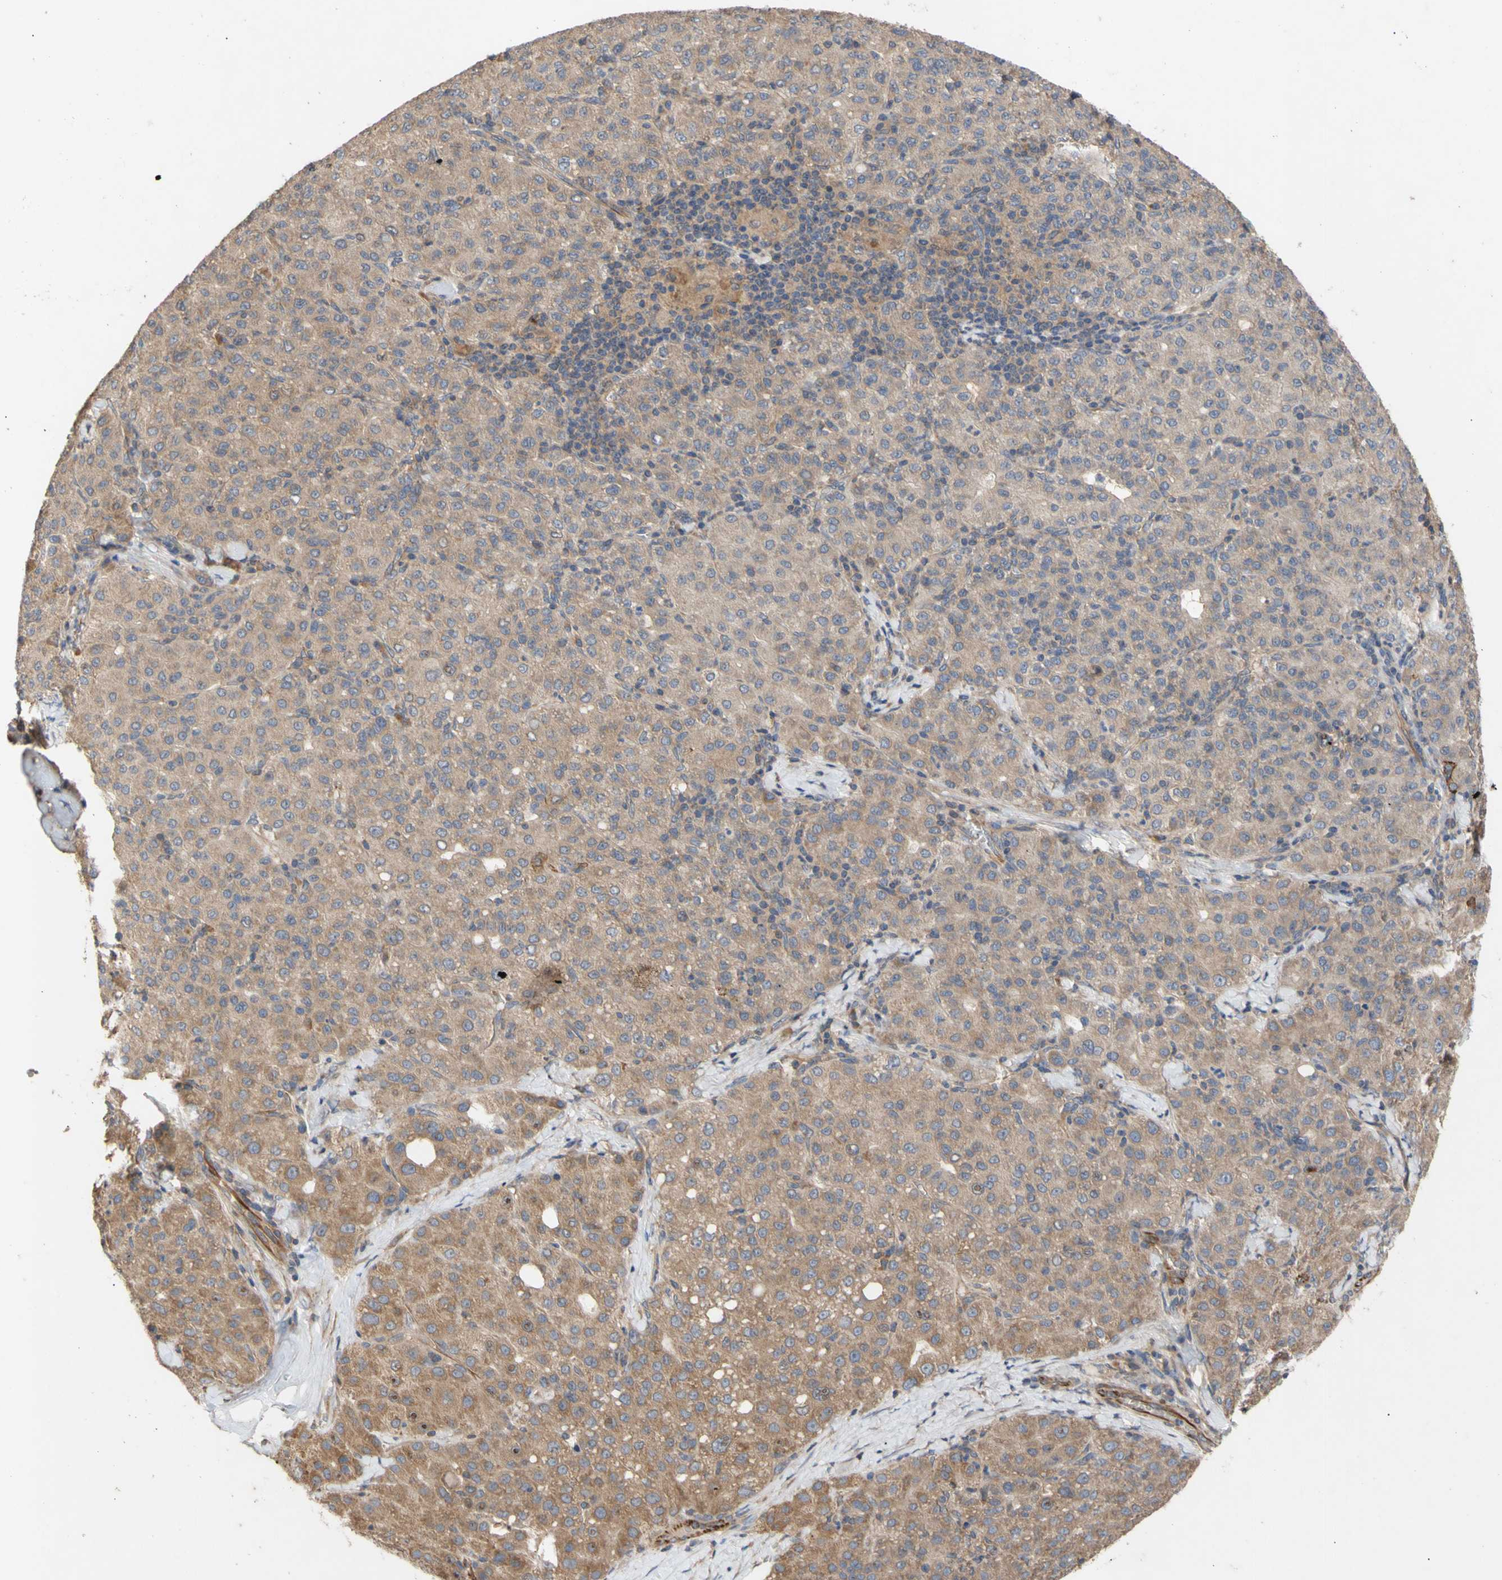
{"staining": {"intensity": "weak", "quantity": ">75%", "location": "cytoplasmic/membranous"}, "tissue": "liver cancer", "cell_type": "Tumor cells", "image_type": "cancer", "snomed": [{"axis": "morphology", "description": "Carcinoma, Hepatocellular, NOS"}, {"axis": "topography", "description": "Liver"}], "caption": "IHC micrograph of human hepatocellular carcinoma (liver) stained for a protein (brown), which displays low levels of weak cytoplasmic/membranous positivity in about >75% of tumor cells.", "gene": "EIF2S3", "patient": {"sex": "male", "age": 65}}